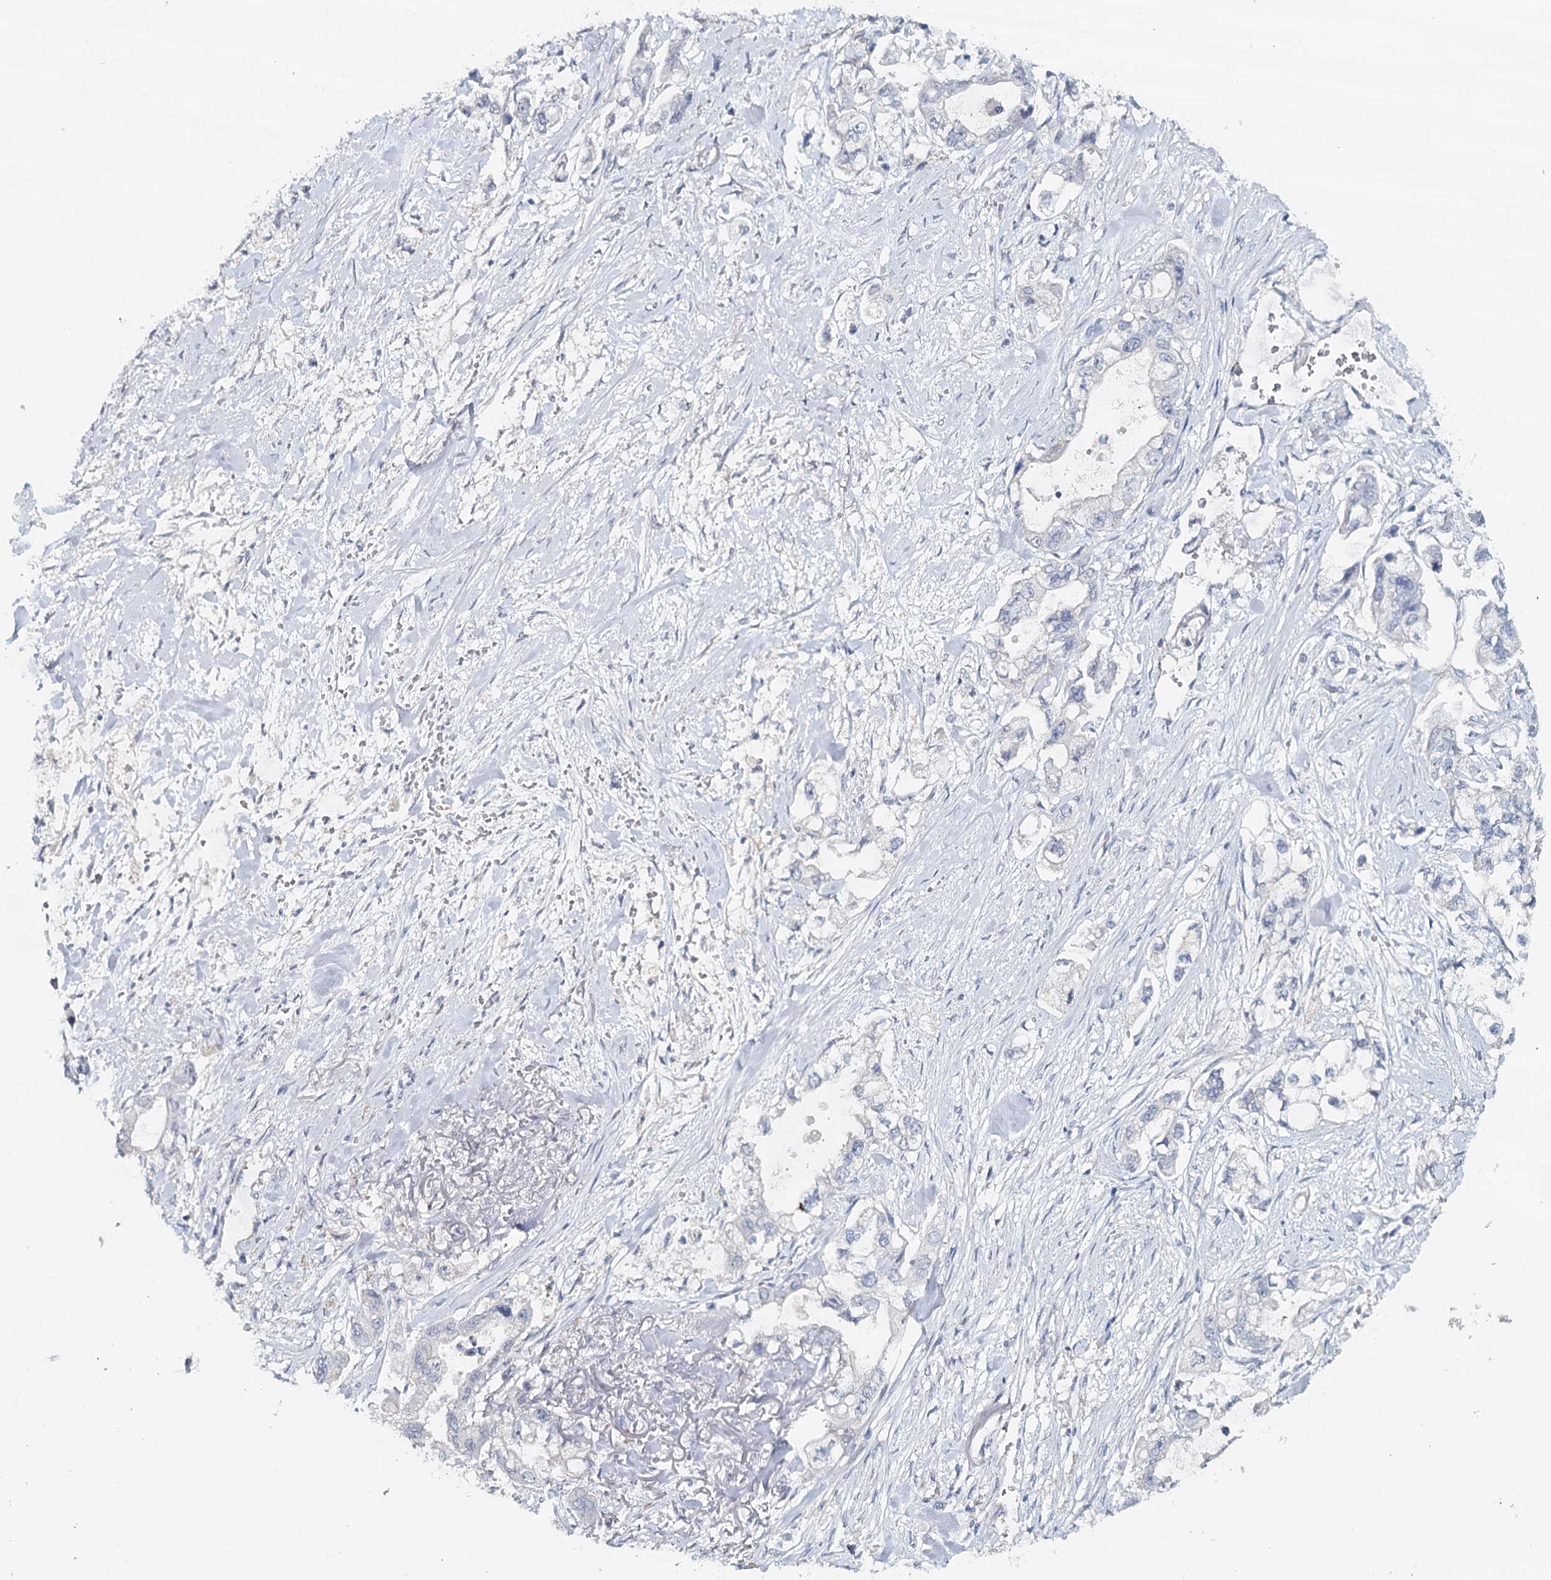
{"staining": {"intensity": "negative", "quantity": "none", "location": "none"}, "tissue": "stomach cancer", "cell_type": "Tumor cells", "image_type": "cancer", "snomed": [{"axis": "morphology", "description": "Adenocarcinoma, NOS"}, {"axis": "topography", "description": "Stomach"}], "caption": "Adenocarcinoma (stomach) stained for a protein using immunohistochemistry demonstrates no expression tumor cells.", "gene": "SYNPO", "patient": {"sex": "male", "age": 62}}